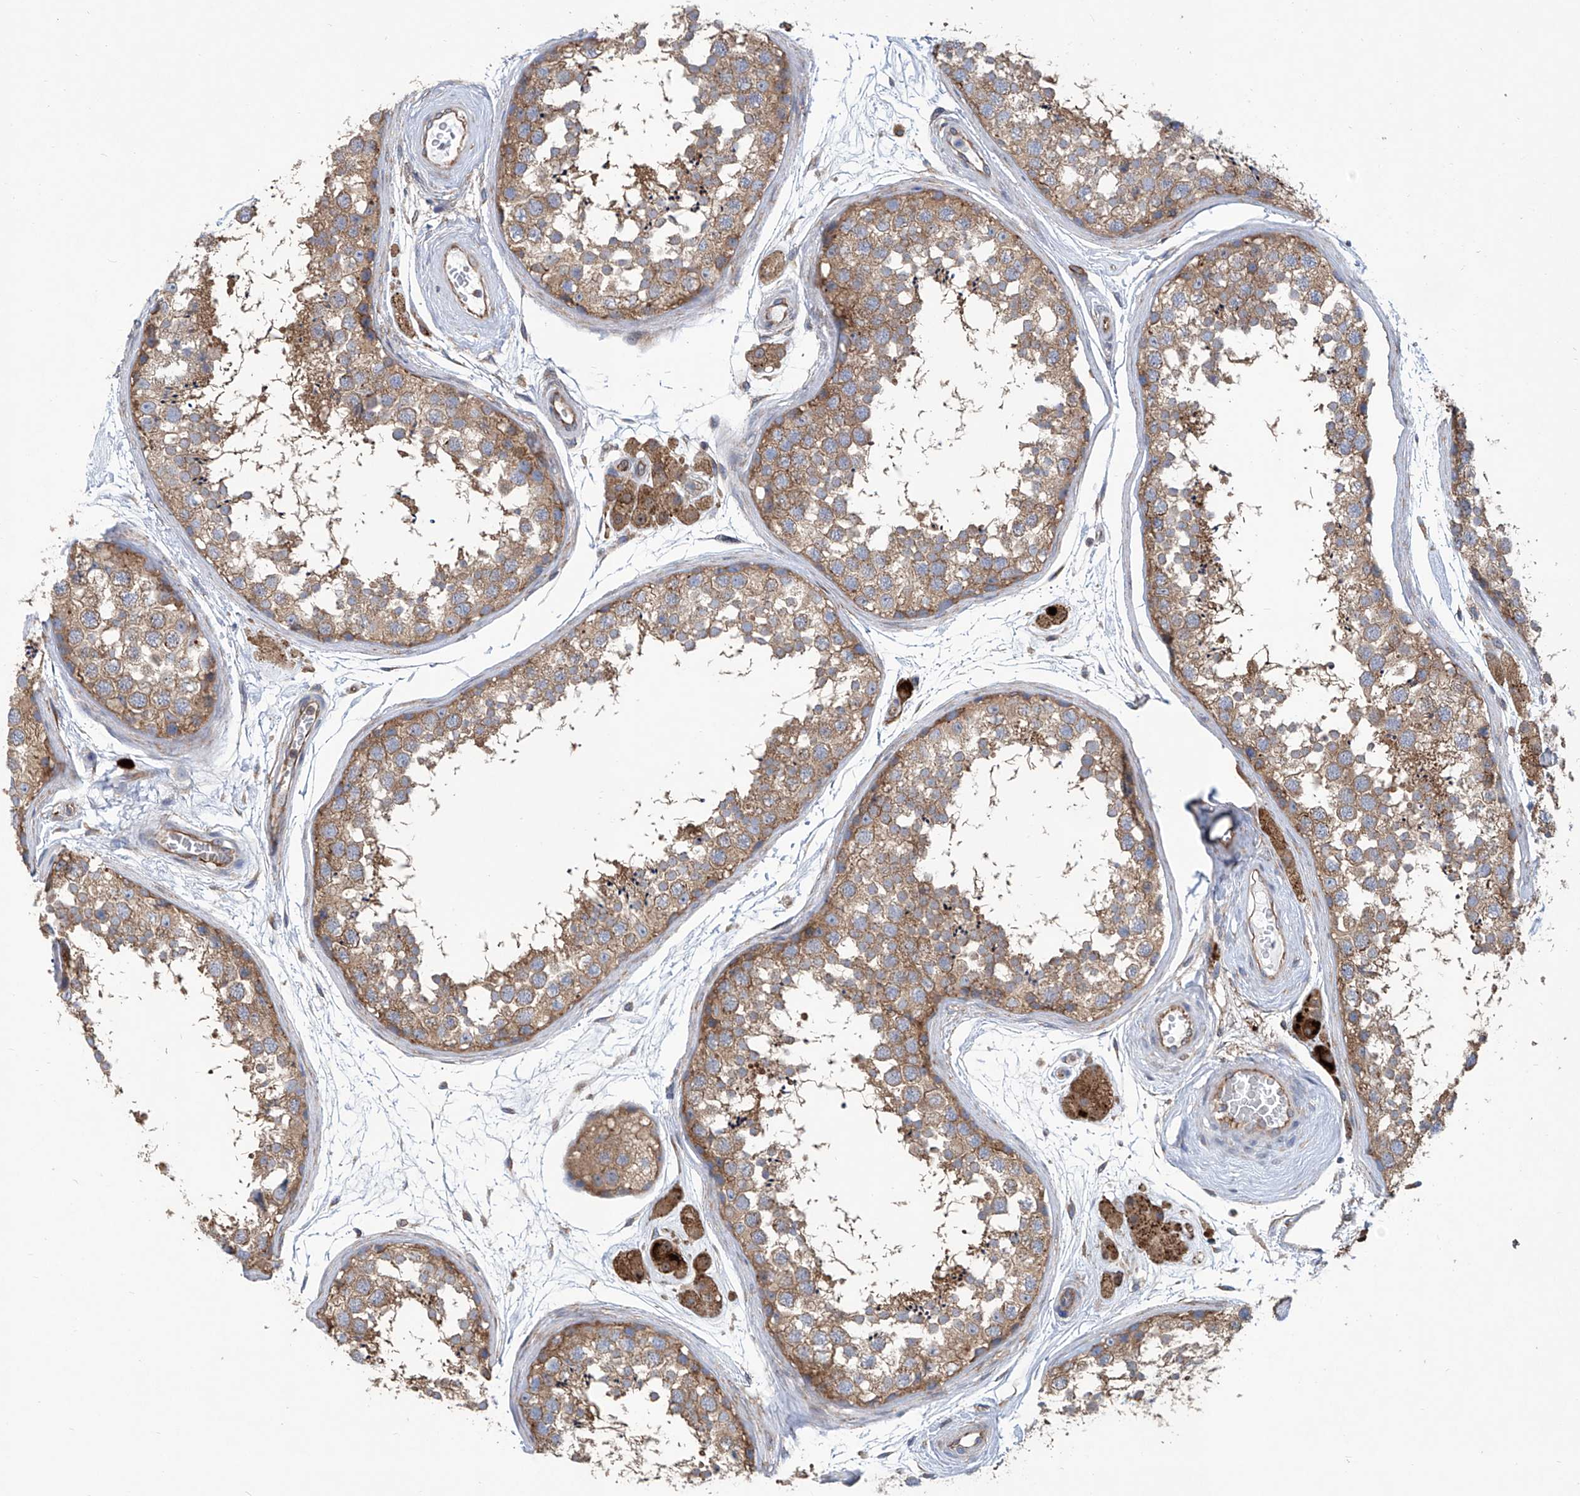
{"staining": {"intensity": "moderate", "quantity": ">75%", "location": "cytoplasmic/membranous"}, "tissue": "testis", "cell_type": "Cells in seminiferous ducts", "image_type": "normal", "snomed": [{"axis": "morphology", "description": "Normal tissue, NOS"}, {"axis": "topography", "description": "Testis"}], "caption": "Unremarkable testis was stained to show a protein in brown. There is medium levels of moderate cytoplasmic/membranous expression in approximately >75% of cells in seminiferous ducts. The protein of interest is shown in brown color, while the nuclei are stained blue.", "gene": "SENP2", "patient": {"sex": "male", "age": 56}}